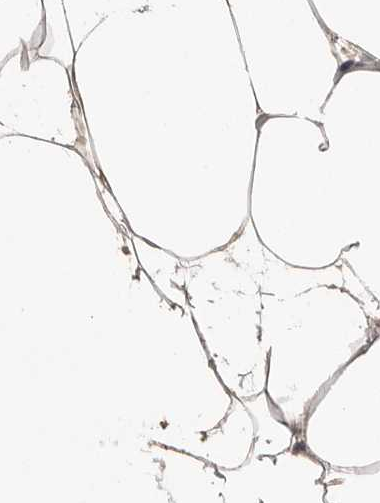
{"staining": {"intensity": "weak", "quantity": ">75%", "location": "cytoplasmic/membranous"}, "tissue": "adipose tissue", "cell_type": "Adipocytes", "image_type": "normal", "snomed": [{"axis": "morphology", "description": "Normal tissue, NOS"}, {"axis": "morphology", "description": "Fibrosis, NOS"}, {"axis": "topography", "description": "Breast"}, {"axis": "topography", "description": "Adipose tissue"}], "caption": "This is an image of immunohistochemistry staining of normal adipose tissue, which shows weak positivity in the cytoplasmic/membranous of adipocytes.", "gene": "CMTM6", "patient": {"sex": "female", "age": 39}}